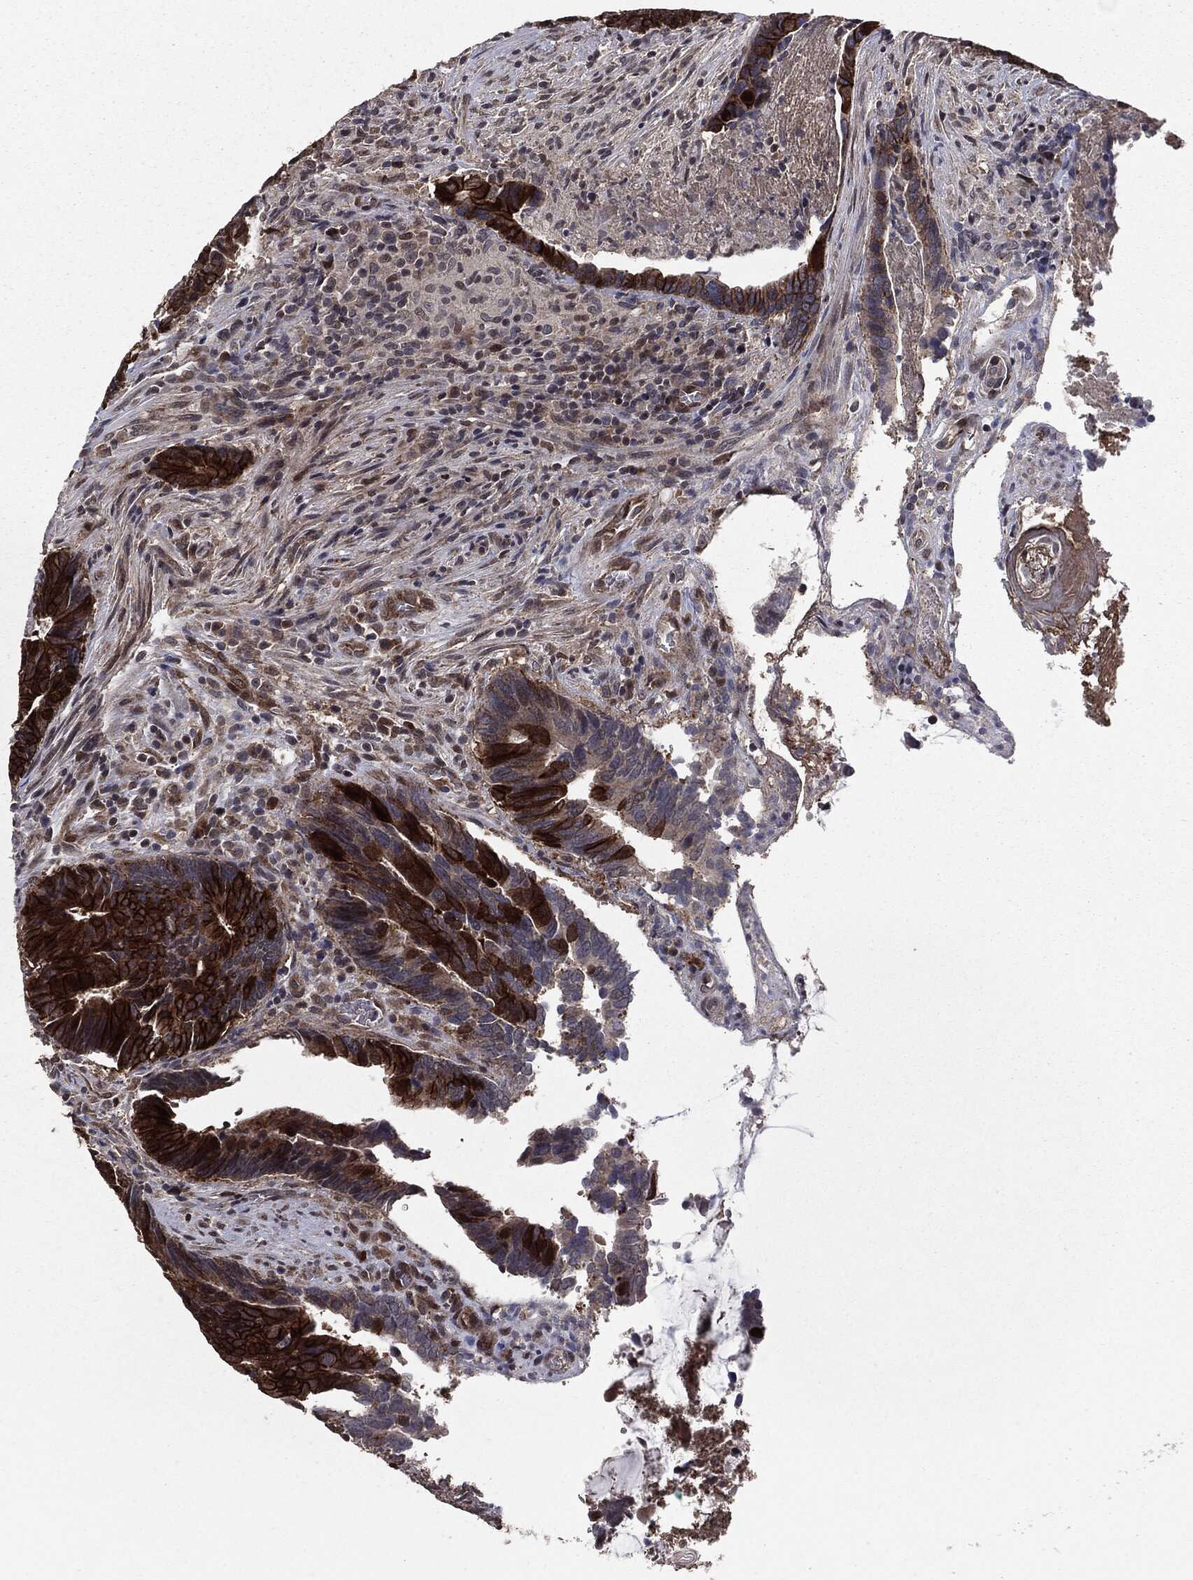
{"staining": {"intensity": "strong", "quantity": ">75%", "location": "cytoplasmic/membranous"}, "tissue": "colorectal cancer", "cell_type": "Tumor cells", "image_type": "cancer", "snomed": [{"axis": "morphology", "description": "Adenocarcinoma, NOS"}, {"axis": "topography", "description": "Colon"}], "caption": "Adenocarcinoma (colorectal) was stained to show a protein in brown. There is high levels of strong cytoplasmic/membranous staining in approximately >75% of tumor cells. Nuclei are stained in blue.", "gene": "PTPA", "patient": {"sex": "male", "age": 75}}